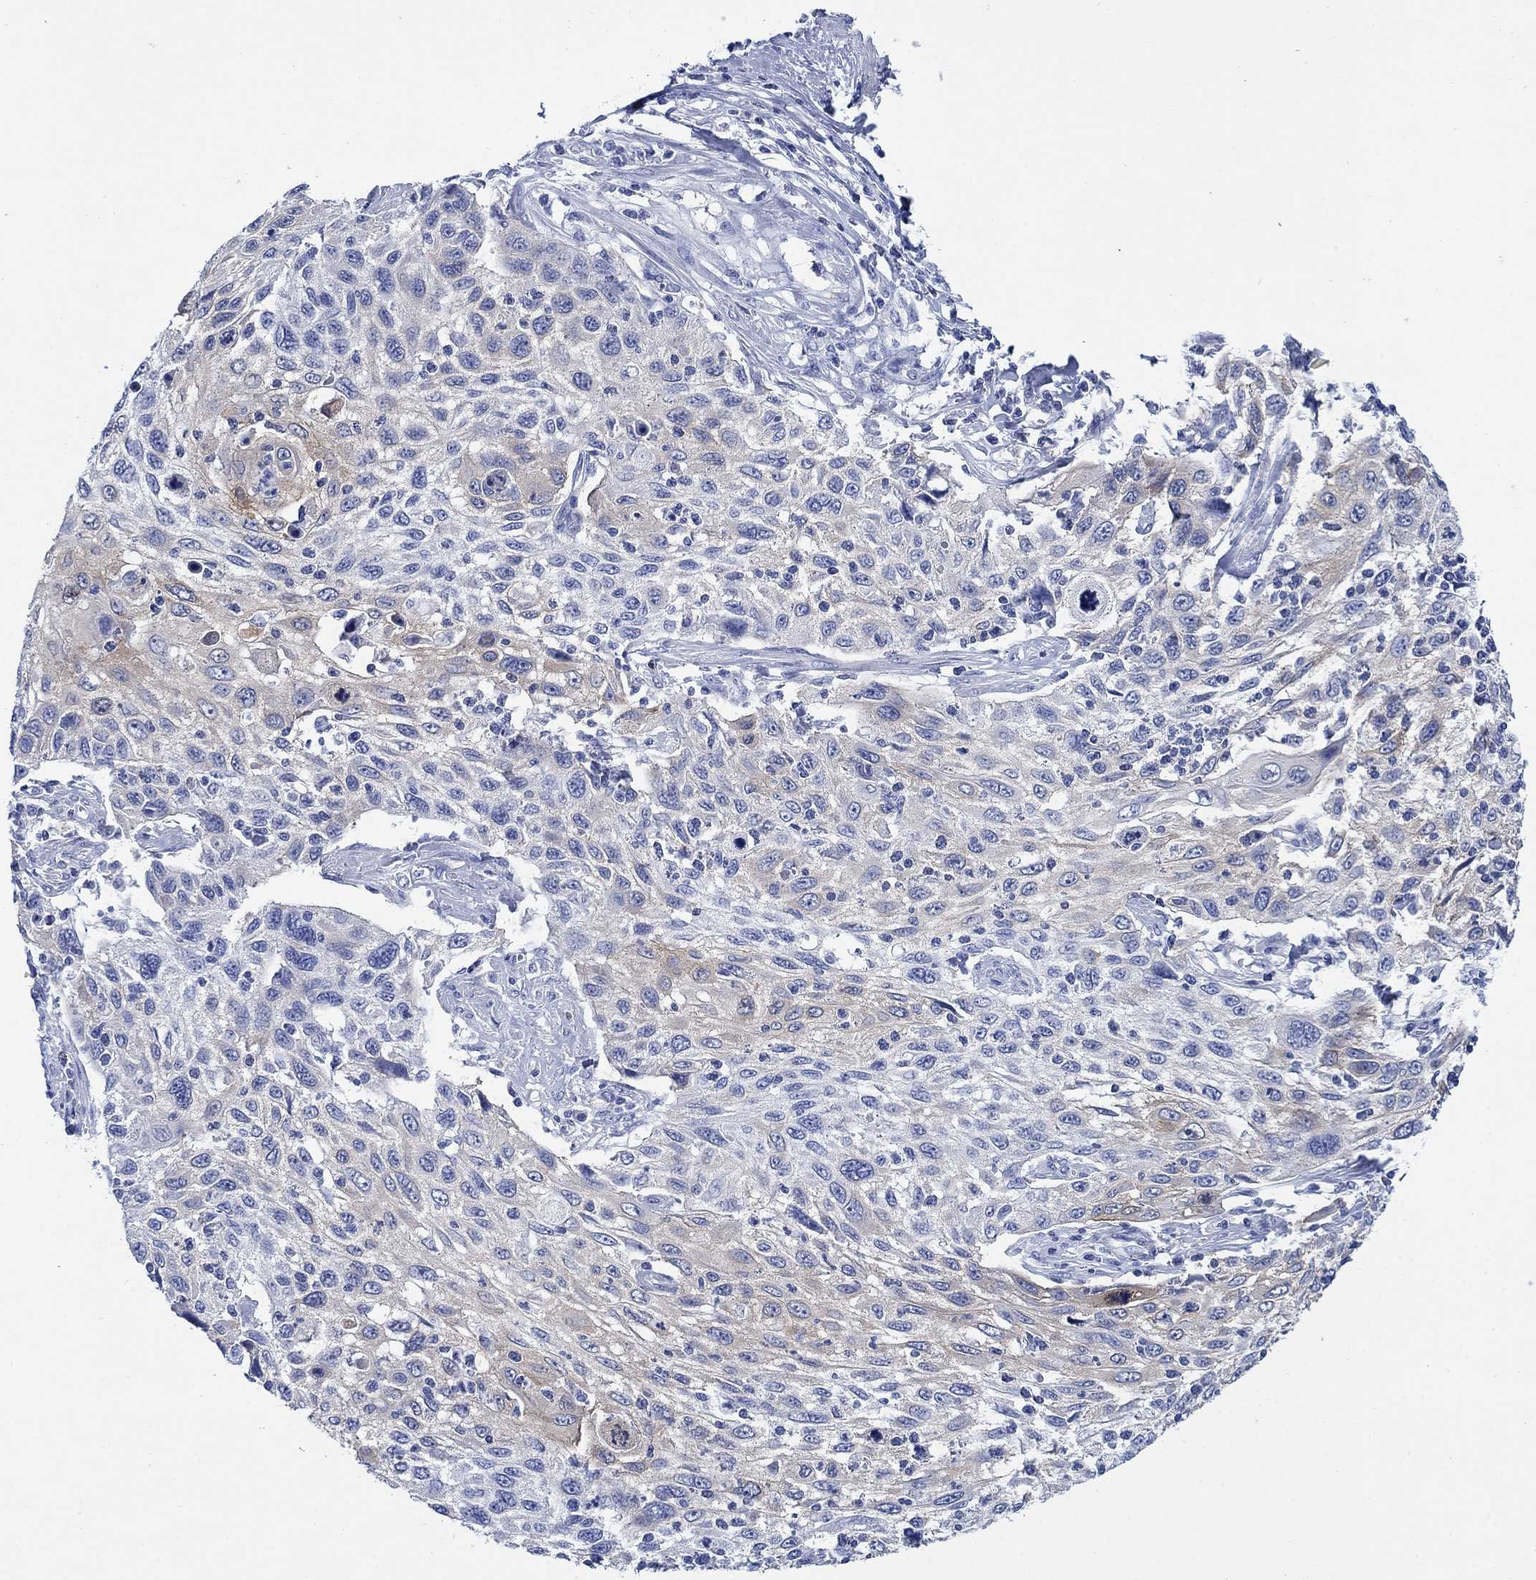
{"staining": {"intensity": "weak", "quantity": "<25%", "location": "cytoplasmic/membranous"}, "tissue": "cervical cancer", "cell_type": "Tumor cells", "image_type": "cancer", "snomed": [{"axis": "morphology", "description": "Squamous cell carcinoma, NOS"}, {"axis": "topography", "description": "Cervix"}], "caption": "Immunohistochemistry (IHC) photomicrograph of neoplastic tissue: human cervical cancer stained with DAB reveals no significant protein positivity in tumor cells.", "gene": "TRIM16", "patient": {"sex": "female", "age": 70}}